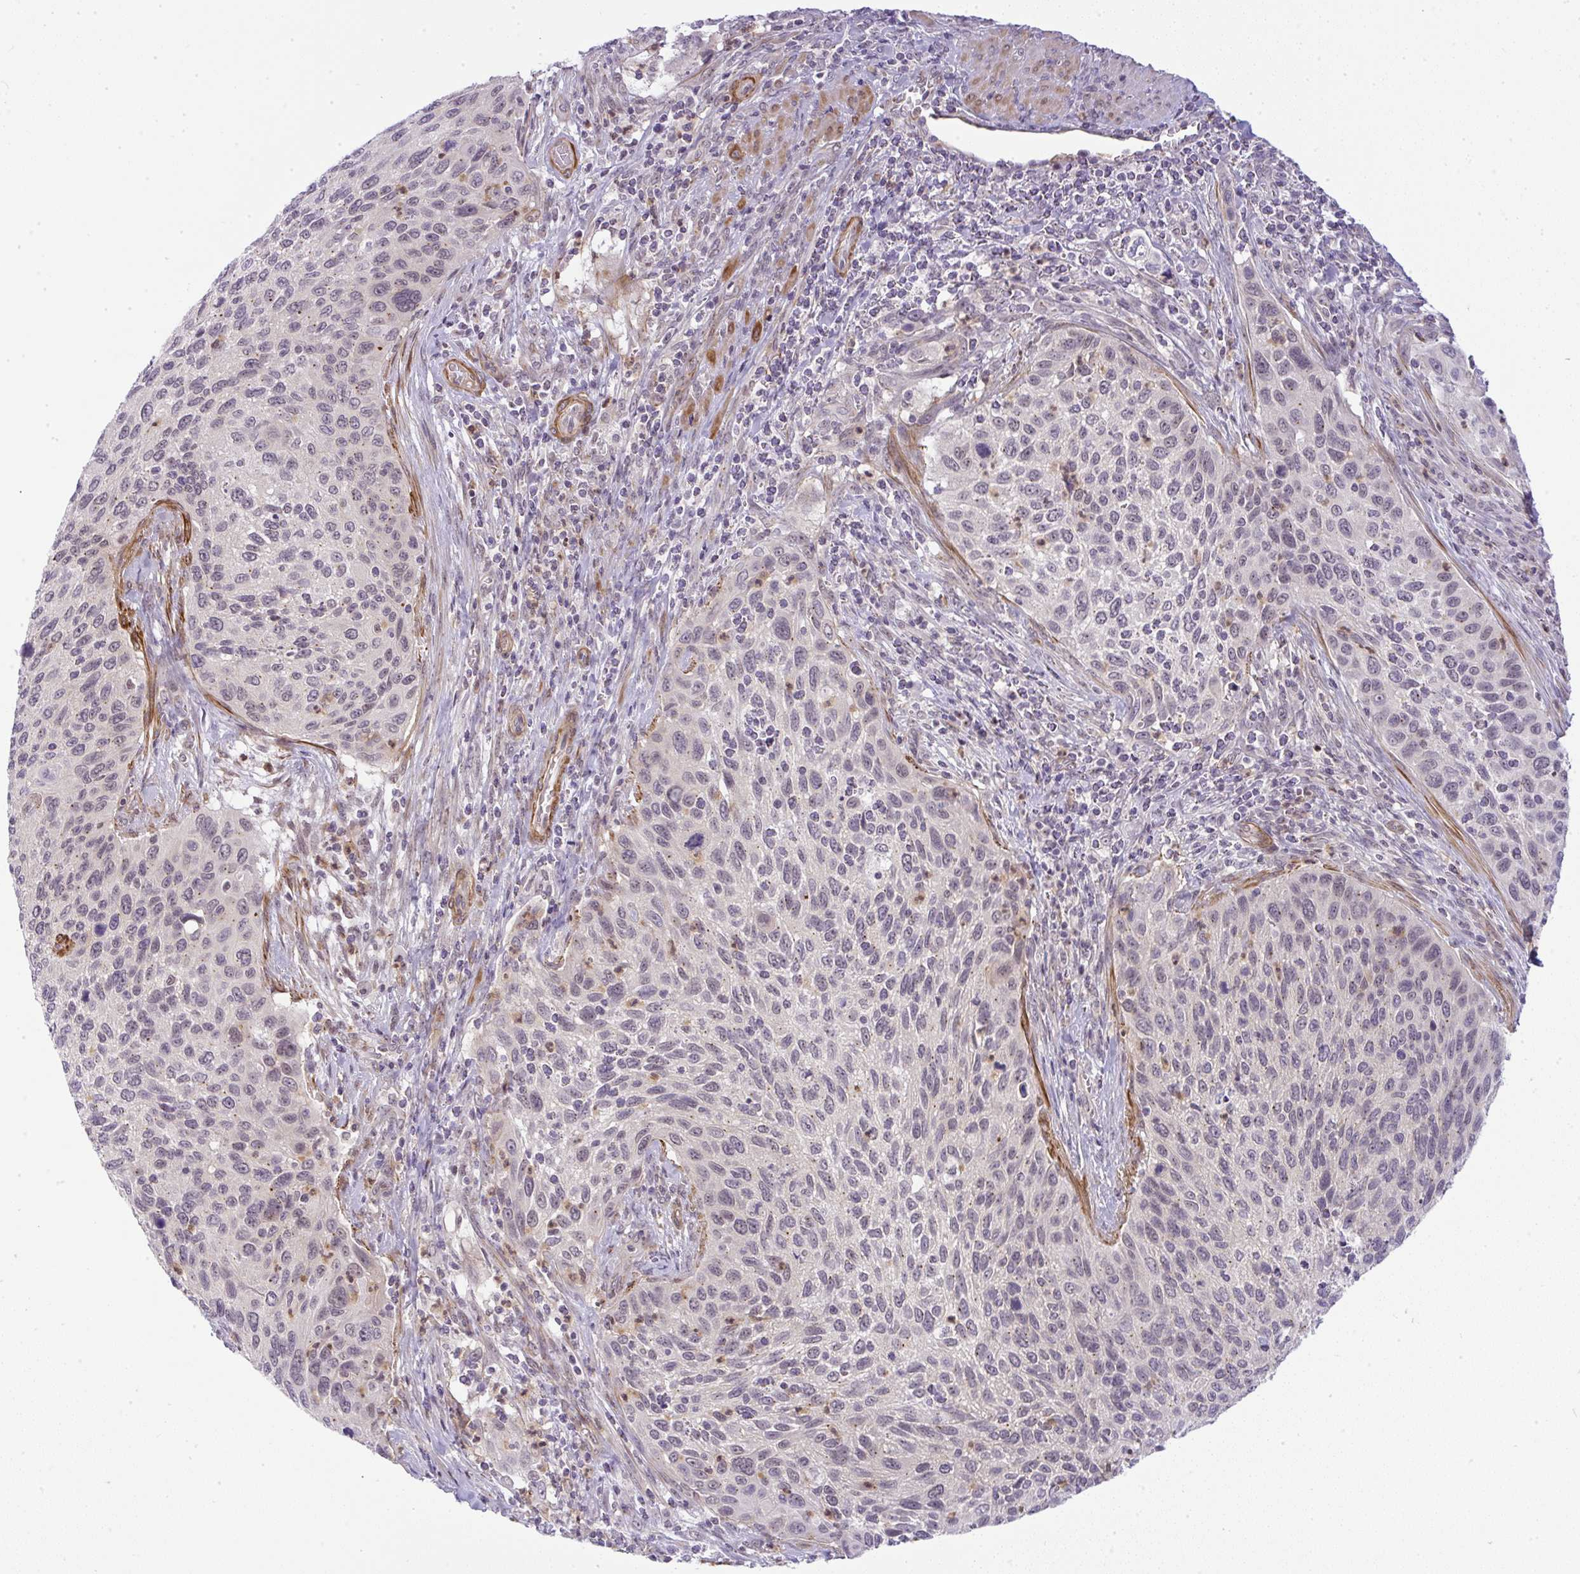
{"staining": {"intensity": "negative", "quantity": "none", "location": "none"}, "tissue": "cervical cancer", "cell_type": "Tumor cells", "image_type": "cancer", "snomed": [{"axis": "morphology", "description": "Squamous cell carcinoma, NOS"}, {"axis": "topography", "description": "Cervix"}], "caption": "Cervical cancer stained for a protein using IHC reveals no expression tumor cells.", "gene": "DZIP1", "patient": {"sex": "female", "age": 70}}